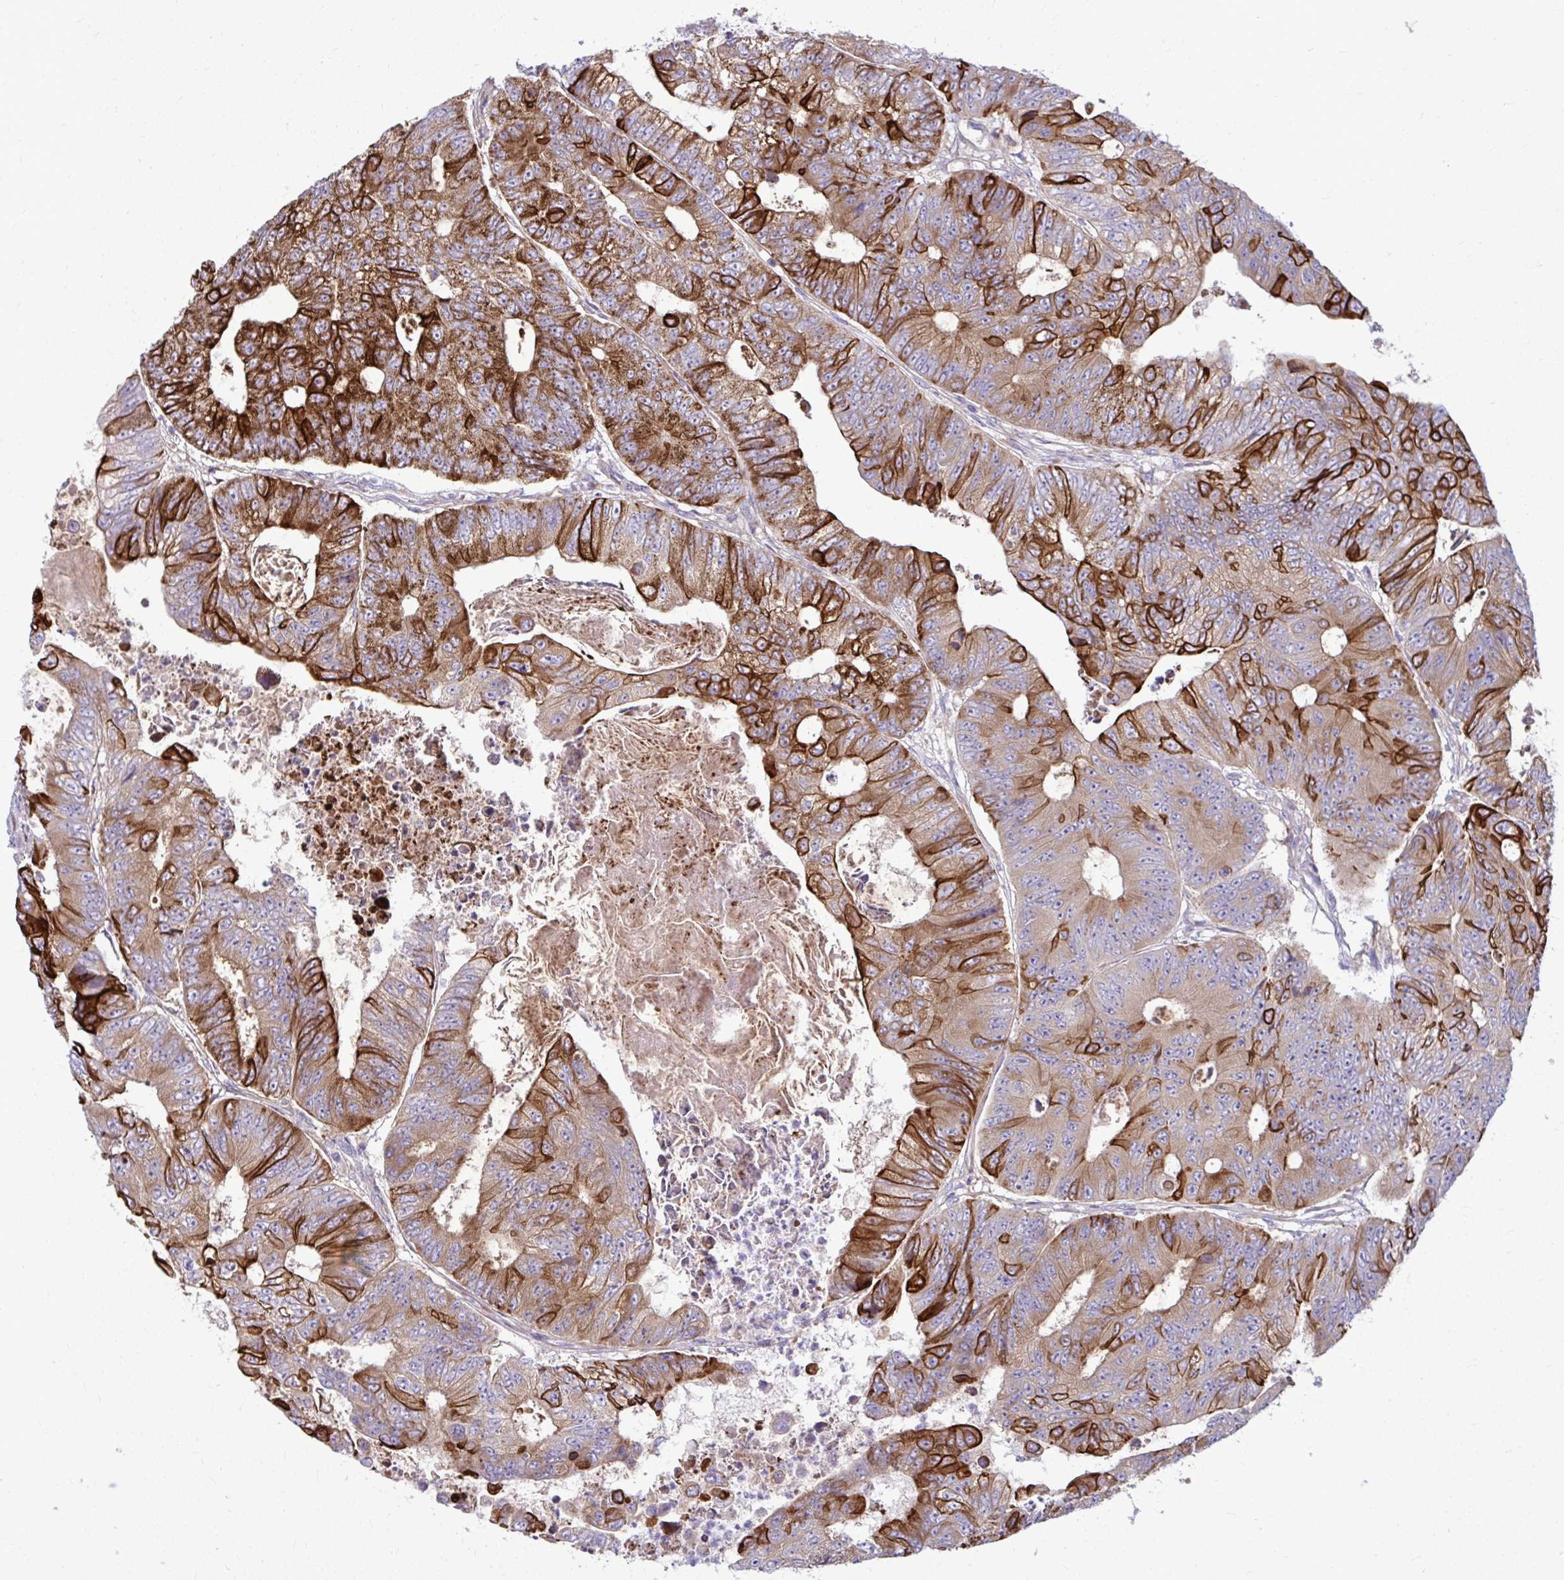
{"staining": {"intensity": "strong", "quantity": "25%-75%", "location": "cytoplasmic/membranous"}, "tissue": "colorectal cancer", "cell_type": "Tumor cells", "image_type": "cancer", "snomed": [{"axis": "morphology", "description": "Adenocarcinoma, NOS"}, {"axis": "topography", "description": "Colon"}], "caption": "Tumor cells reveal high levels of strong cytoplasmic/membranous expression in about 25%-75% of cells in human colorectal adenocarcinoma.", "gene": "GFPT2", "patient": {"sex": "female", "age": 48}}